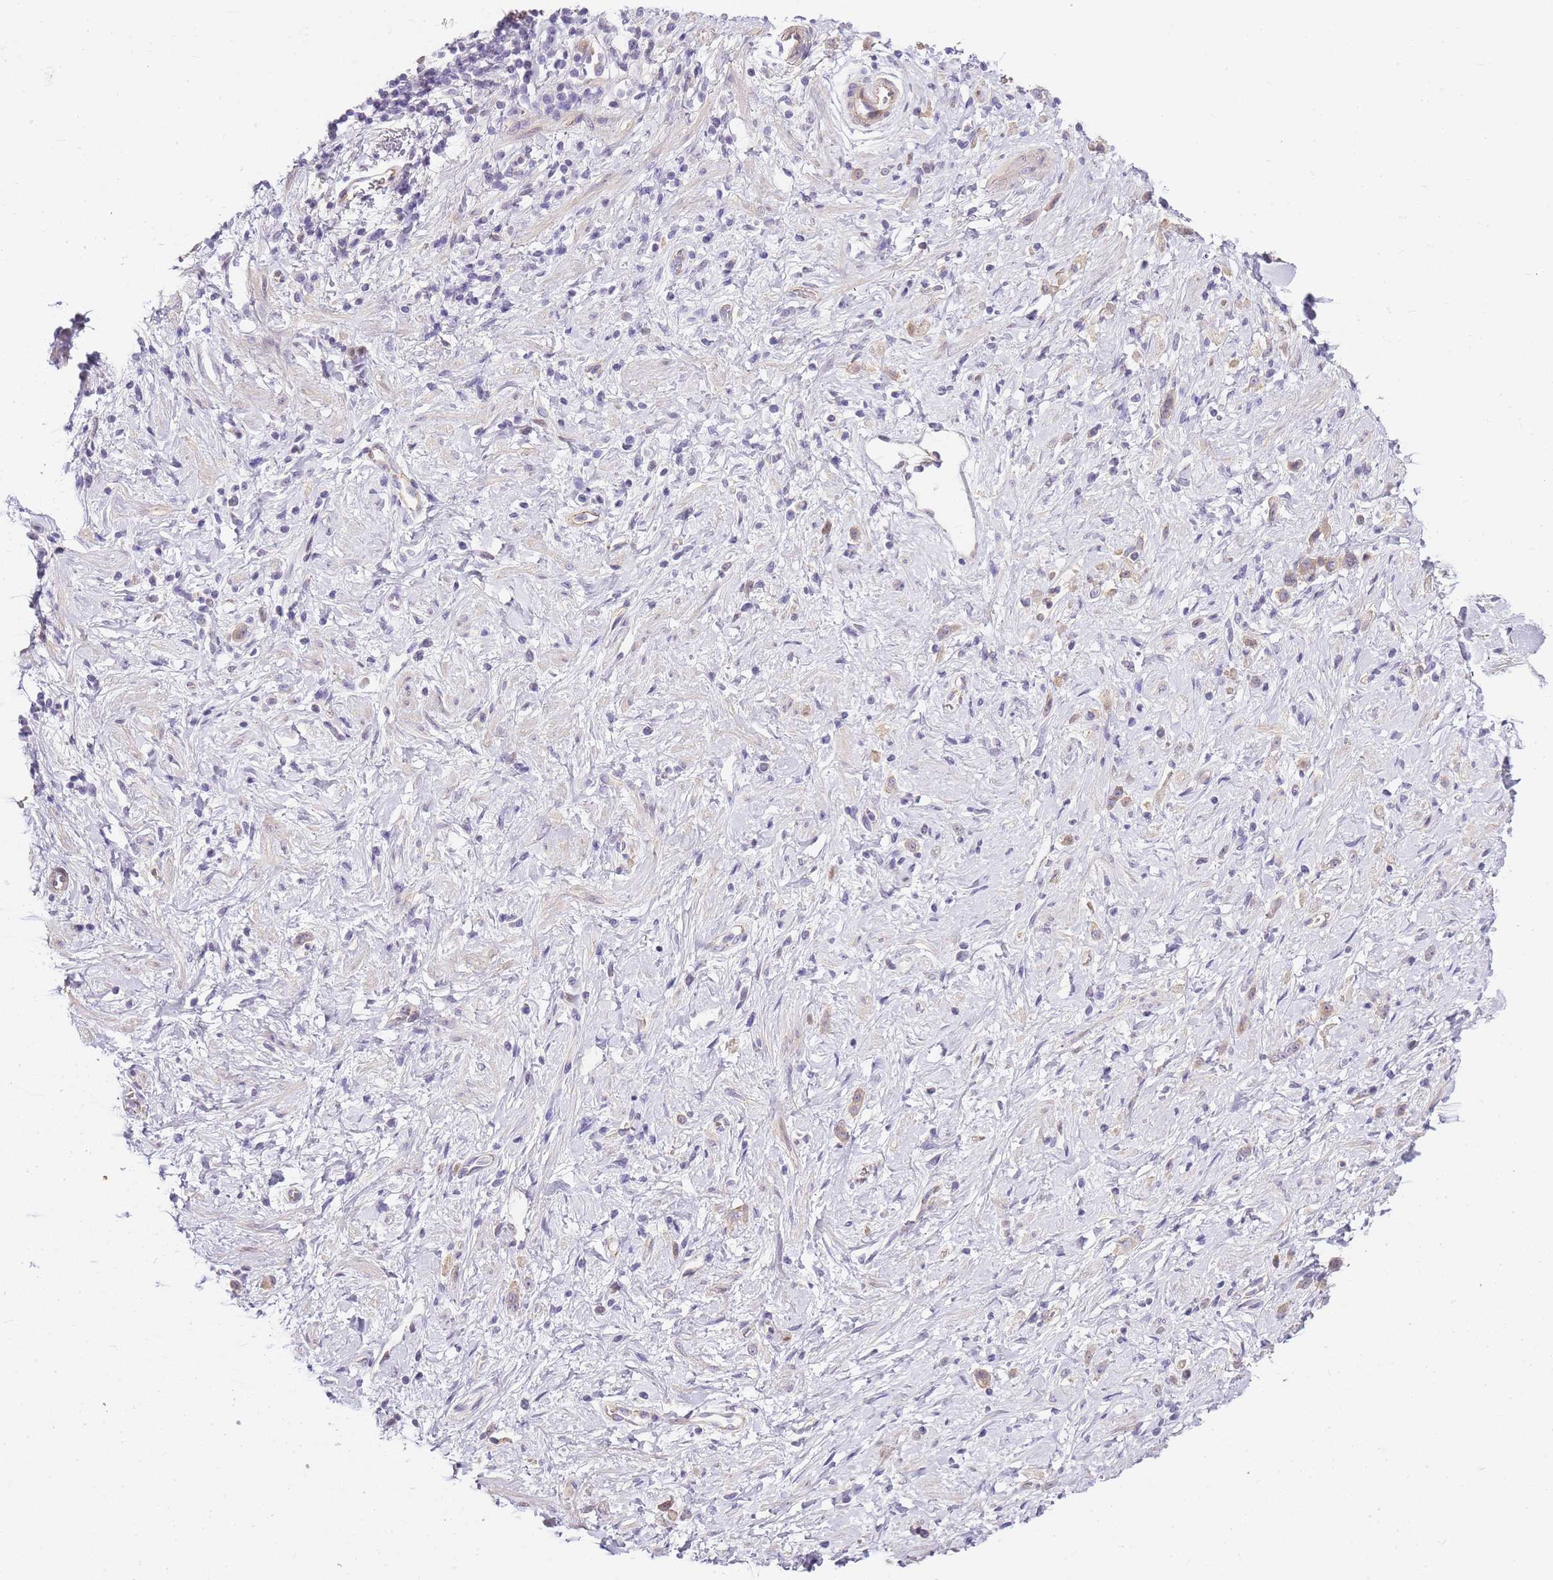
{"staining": {"intensity": "negative", "quantity": "none", "location": "none"}, "tissue": "stomach cancer", "cell_type": "Tumor cells", "image_type": "cancer", "snomed": [{"axis": "morphology", "description": "Adenocarcinoma, NOS"}, {"axis": "topography", "description": "Stomach"}], "caption": "IHC of stomach adenocarcinoma exhibits no expression in tumor cells. The staining is performed using DAB brown chromogen with nuclei counter-stained in using hematoxylin.", "gene": "CLBA1", "patient": {"sex": "female", "age": 60}}